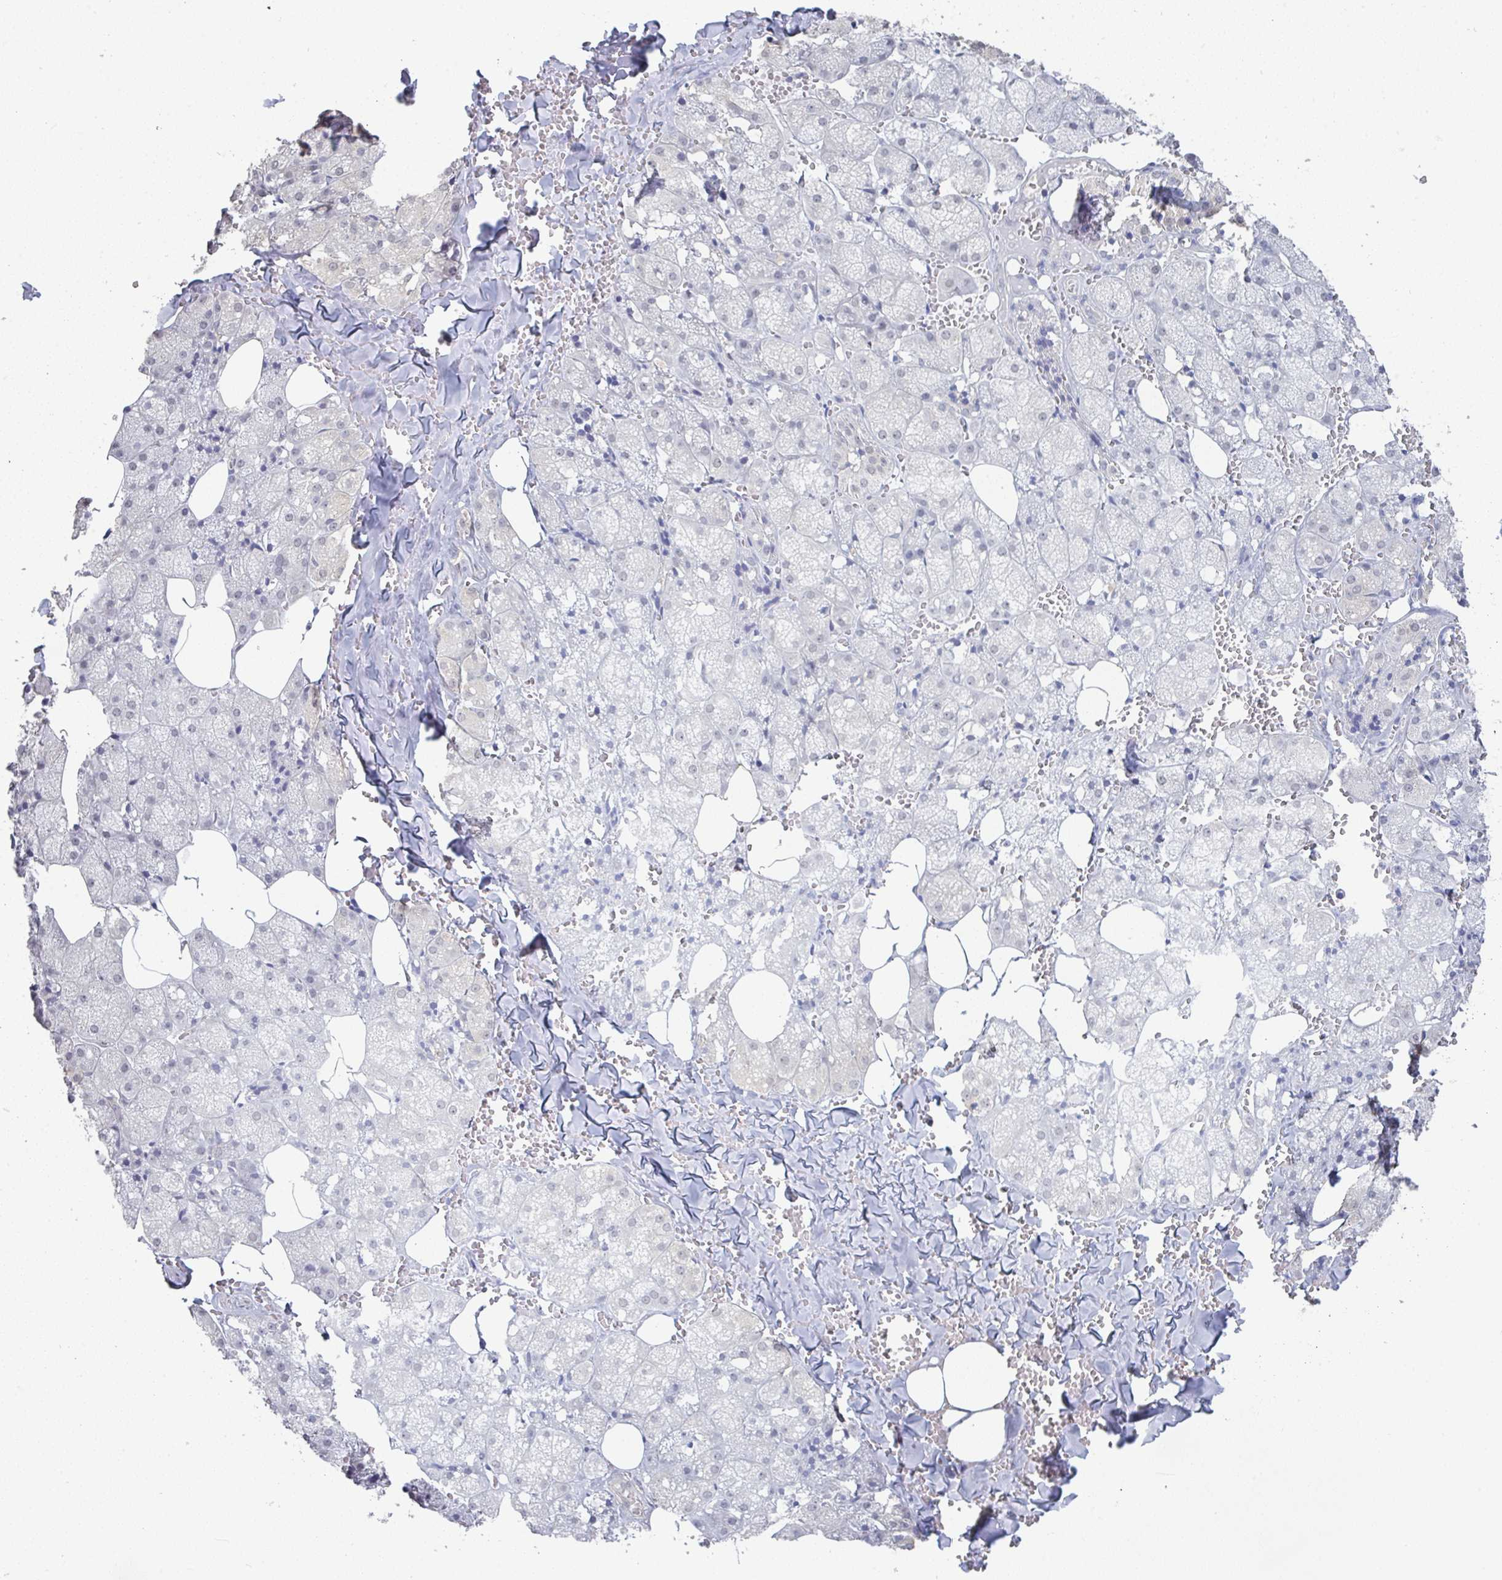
{"staining": {"intensity": "moderate", "quantity": "<25%", "location": "cytoplasmic/membranous"}, "tissue": "salivary gland", "cell_type": "Glandular cells", "image_type": "normal", "snomed": [{"axis": "morphology", "description": "Normal tissue, NOS"}, {"axis": "topography", "description": "Salivary gland"}, {"axis": "topography", "description": "Peripheral nerve tissue"}], "caption": "IHC image of normal salivary gland: human salivary gland stained using IHC demonstrates low levels of moderate protein expression localized specifically in the cytoplasmic/membranous of glandular cells, appearing as a cytoplasmic/membranous brown color.", "gene": "LIX1", "patient": {"sex": "male", "age": 38}}